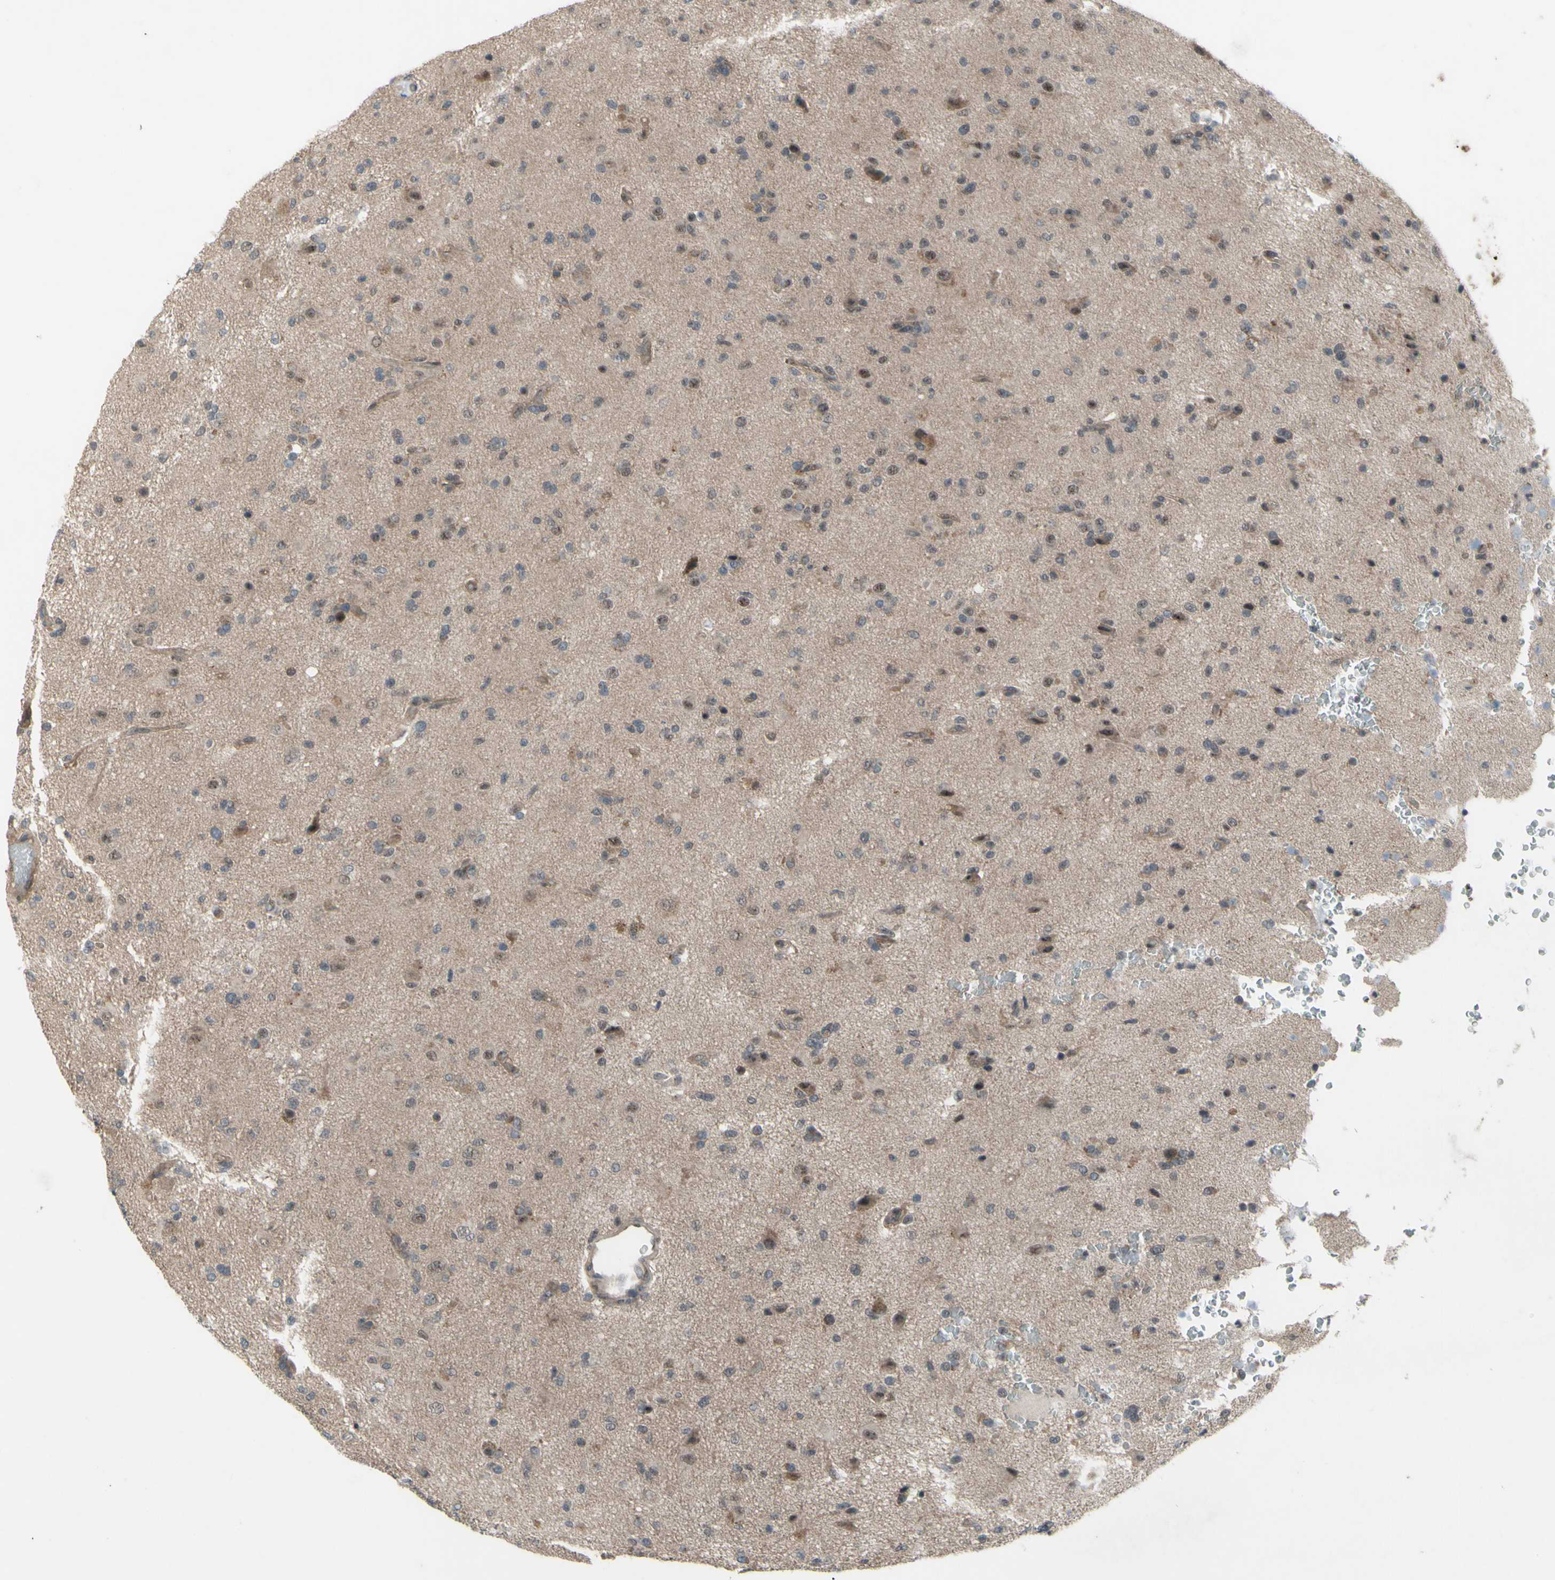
{"staining": {"intensity": "moderate", "quantity": "25%-75%", "location": "nuclear"}, "tissue": "glioma", "cell_type": "Tumor cells", "image_type": "cancer", "snomed": [{"axis": "morphology", "description": "Glioma, malignant, High grade"}, {"axis": "topography", "description": "Brain"}], "caption": "A high-resolution photomicrograph shows immunohistochemistry staining of malignant glioma (high-grade), which exhibits moderate nuclear positivity in approximately 25%-75% of tumor cells.", "gene": "TRDMT1", "patient": {"sex": "male", "age": 71}}